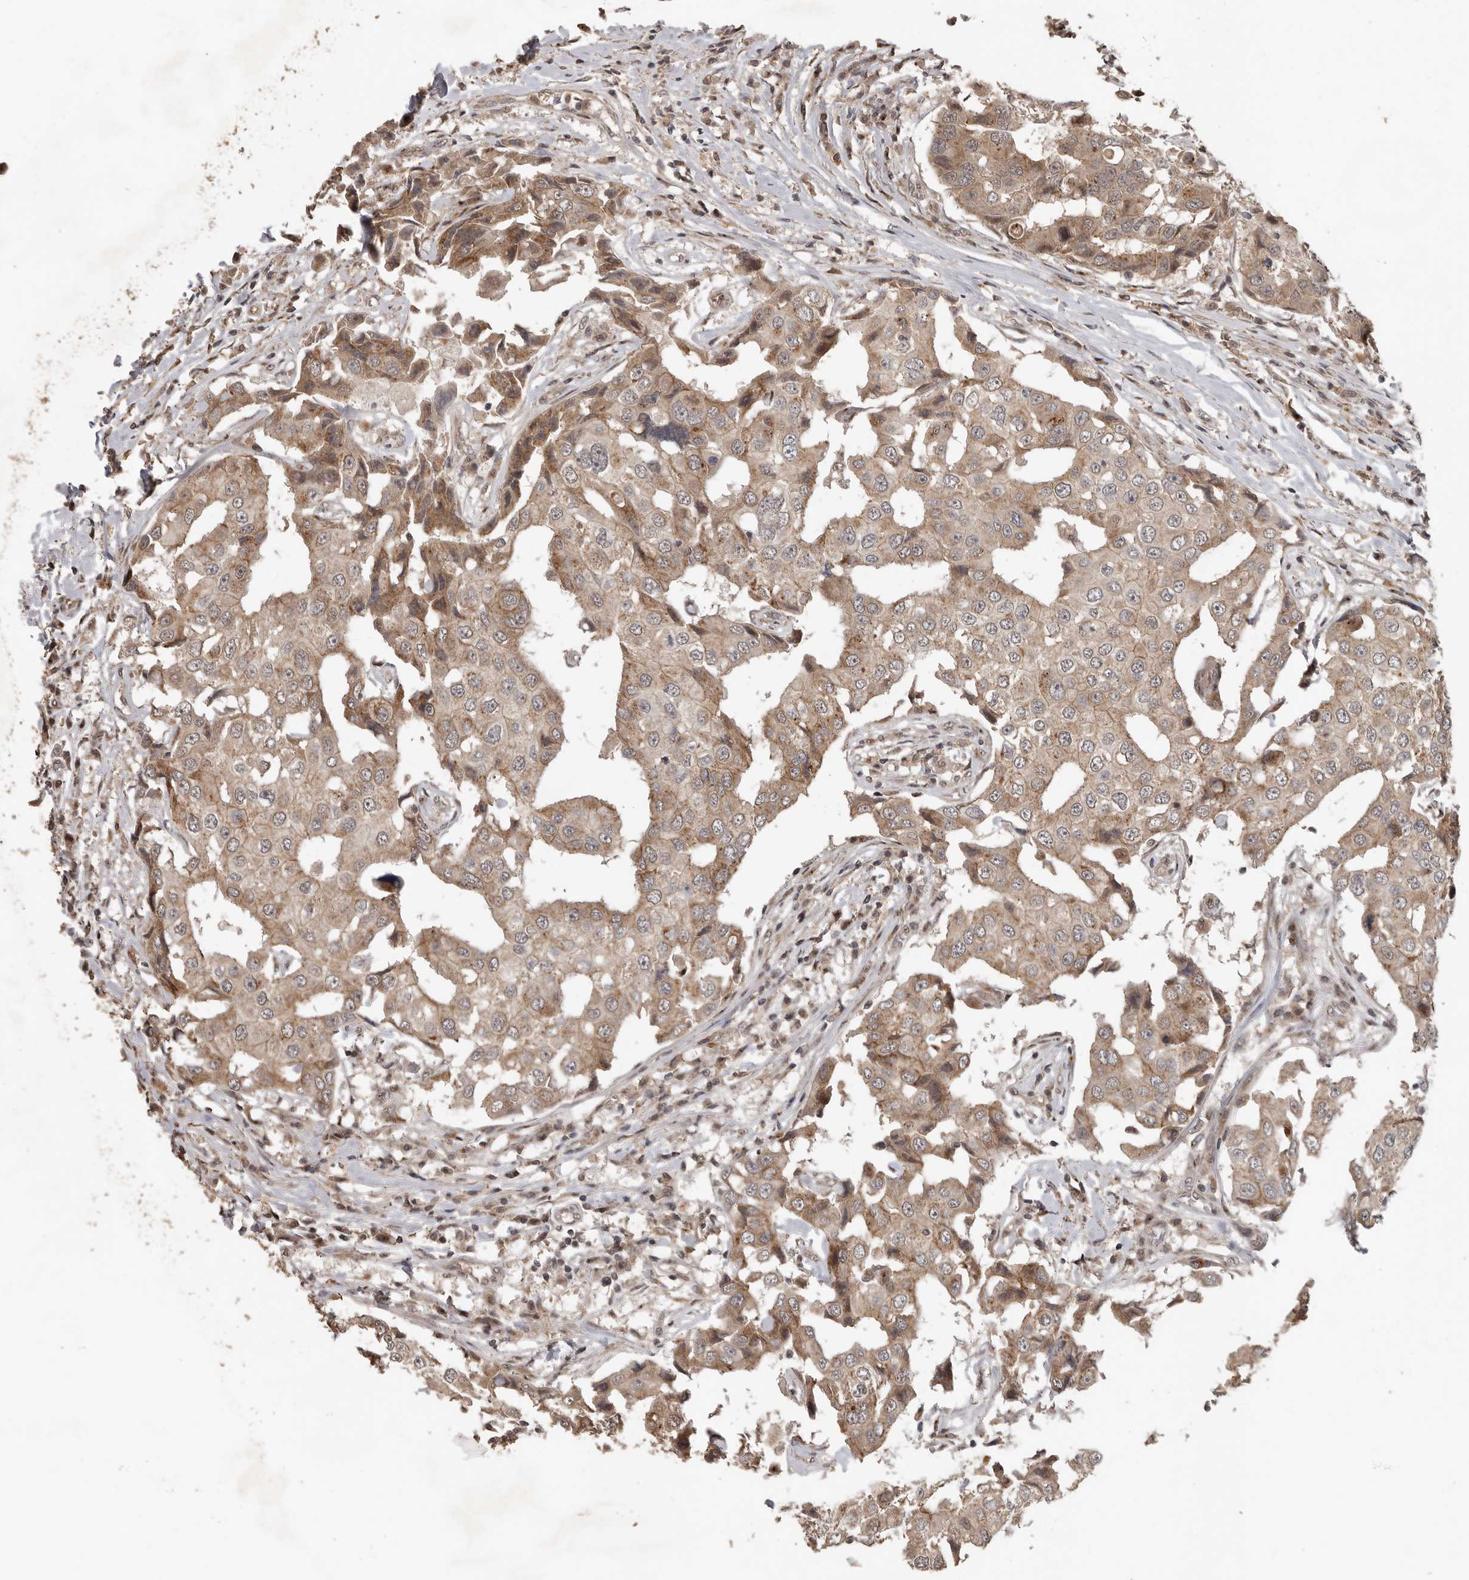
{"staining": {"intensity": "moderate", "quantity": ">75%", "location": "cytoplasmic/membranous"}, "tissue": "breast cancer", "cell_type": "Tumor cells", "image_type": "cancer", "snomed": [{"axis": "morphology", "description": "Duct carcinoma"}, {"axis": "topography", "description": "Breast"}], "caption": "IHC photomicrograph of neoplastic tissue: human breast cancer stained using immunohistochemistry (IHC) shows medium levels of moderate protein expression localized specifically in the cytoplasmic/membranous of tumor cells, appearing as a cytoplasmic/membranous brown color.", "gene": "CEP350", "patient": {"sex": "female", "age": 27}}